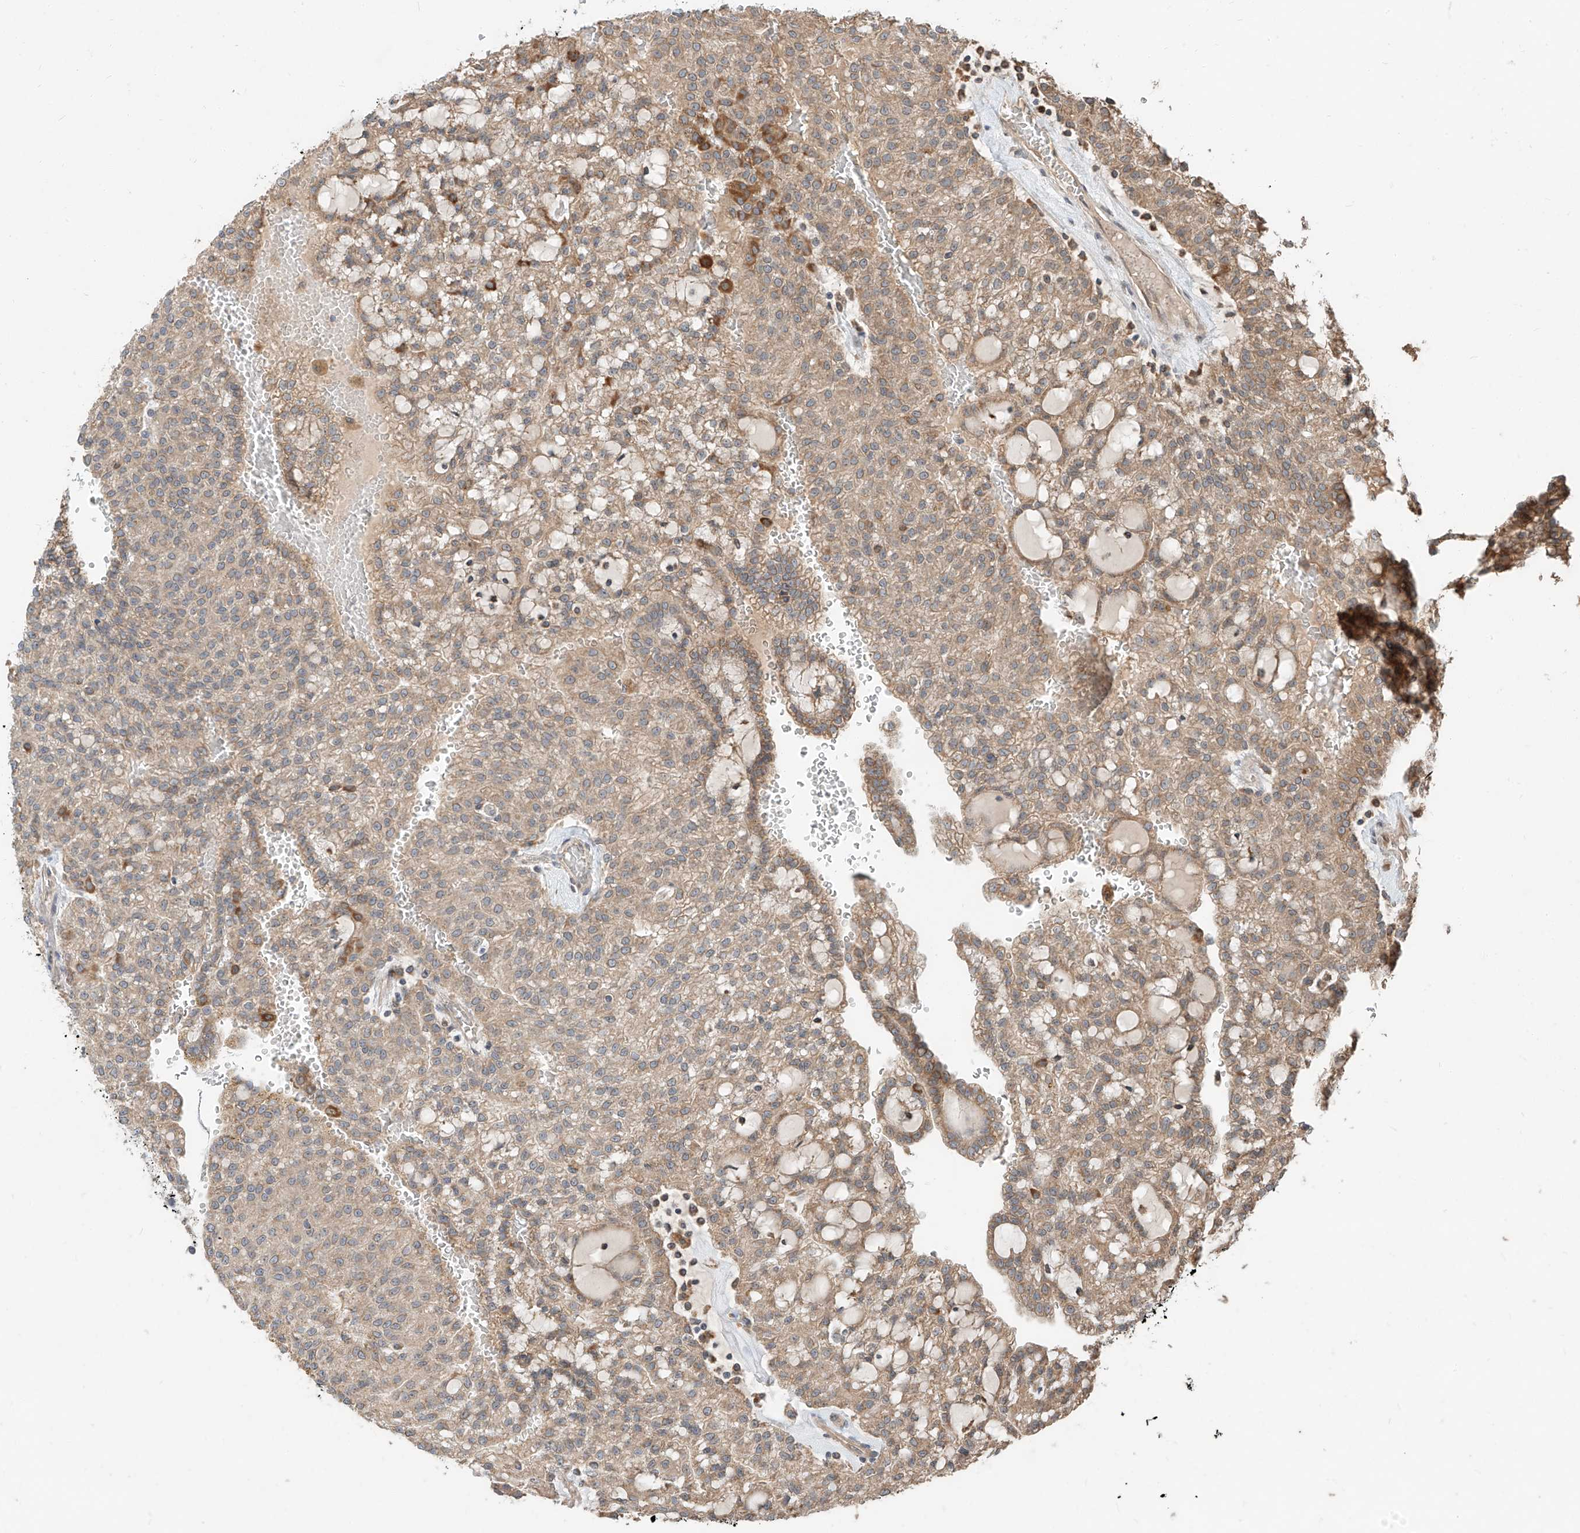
{"staining": {"intensity": "moderate", "quantity": ">75%", "location": "cytoplasmic/membranous"}, "tissue": "renal cancer", "cell_type": "Tumor cells", "image_type": "cancer", "snomed": [{"axis": "morphology", "description": "Adenocarcinoma, NOS"}, {"axis": "topography", "description": "Kidney"}], "caption": "Tumor cells display moderate cytoplasmic/membranous positivity in approximately >75% of cells in renal cancer (adenocarcinoma).", "gene": "STX19", "patient": {"sex": "male", "age": 63}}